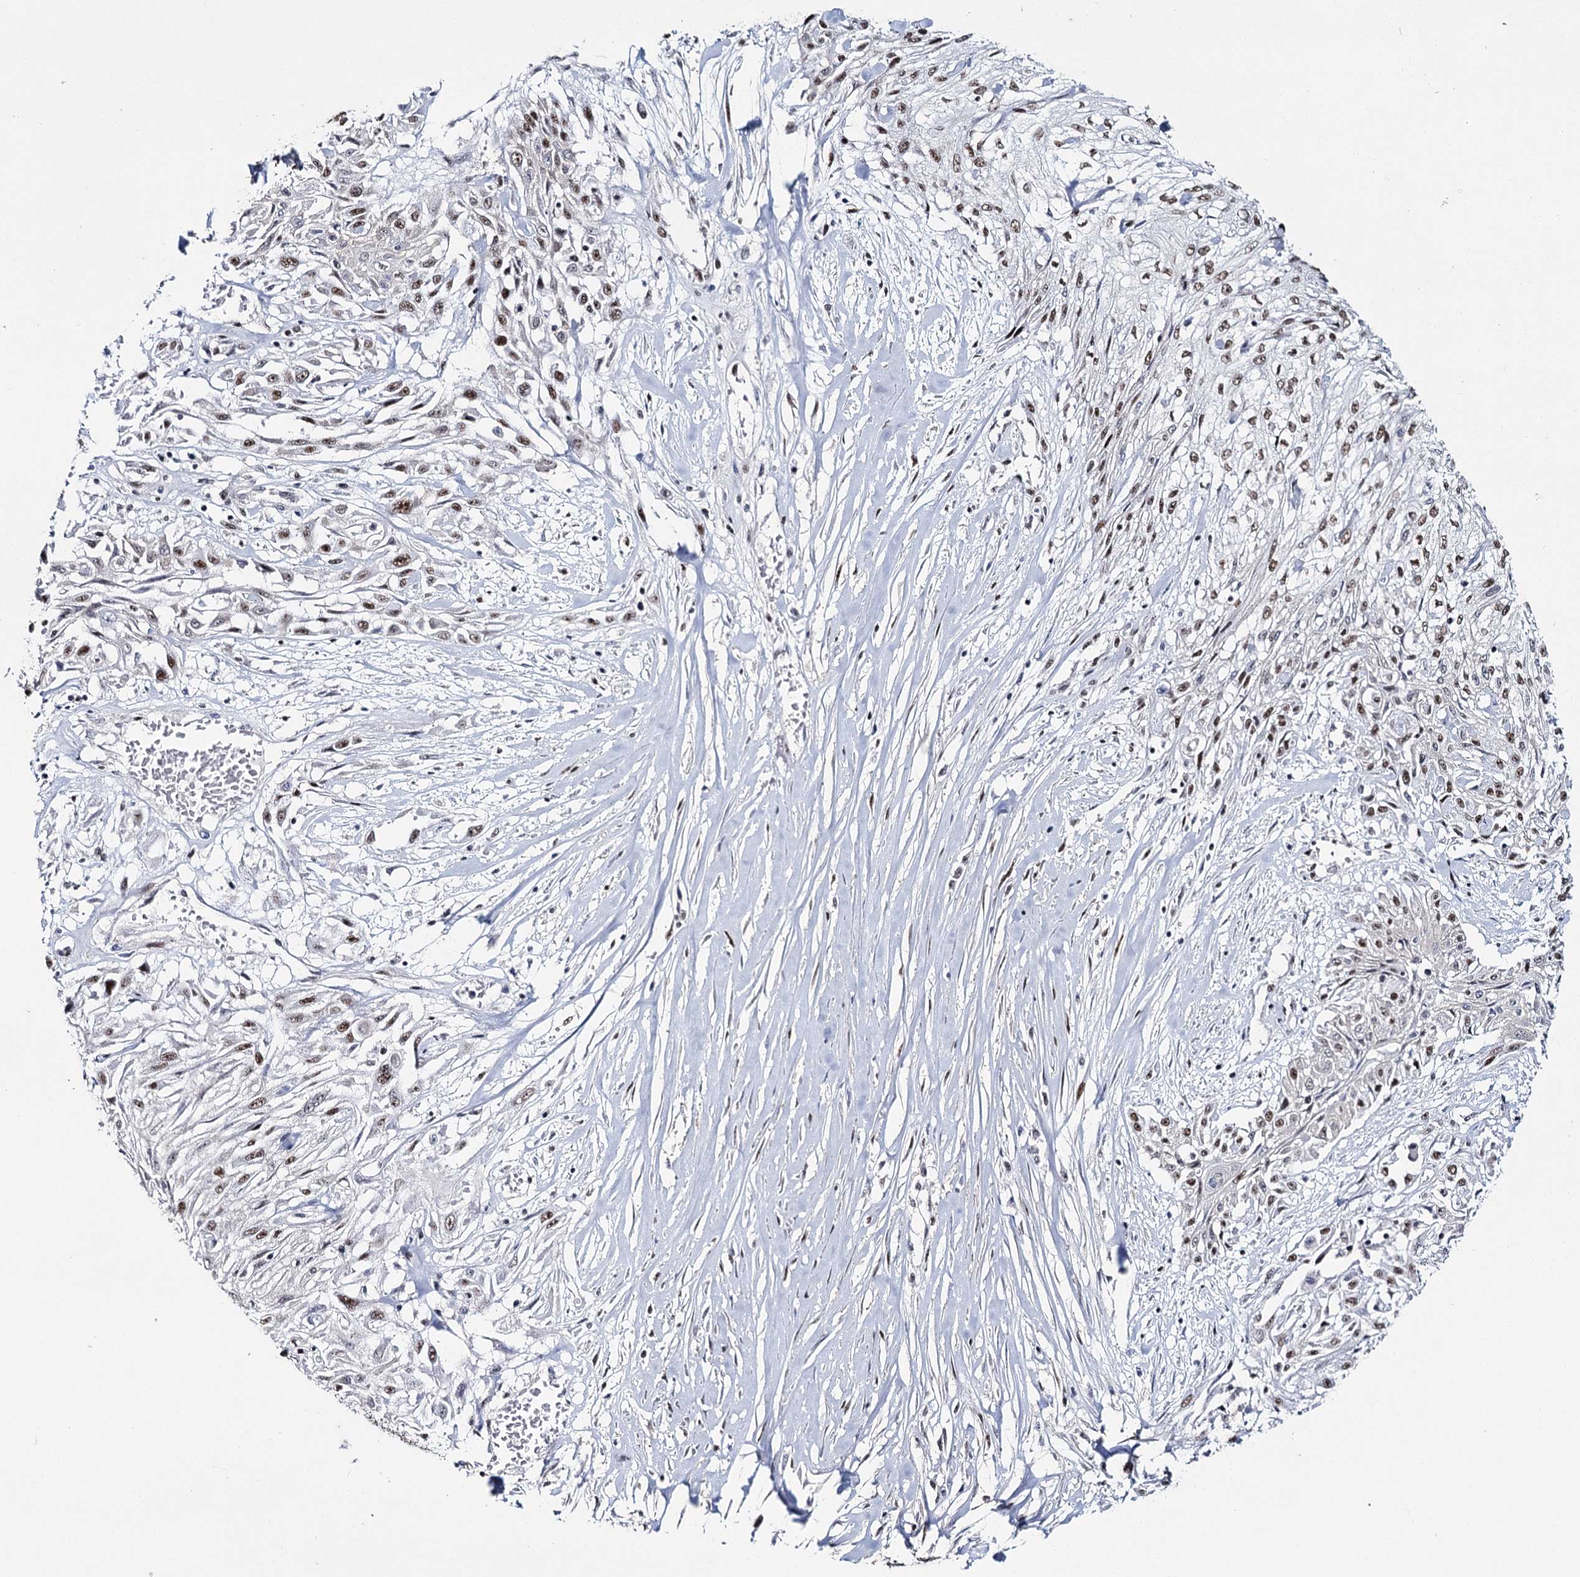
{"staining": {"intensity": "strong", "quantity": ">75%", "location": "nuclear"}, "tissue": "skin cancer", "cell_type": "Tumor cells", "image_type": "cancer", "snomed": [{"axis": "morphology", "description": "Squamous cell carcinoma, NOS"}, {"axis": "morphology", "description": "Squamous cell carcinoma, metastatic, NOS"}, {"axis": "topography", "description": "Skin"}, {"axis": "topography", "description": "Lymph node"}], "caption": "Skin cancer (metastatic squamous cell carcinoma) stained with DAB (3,3'-diaminobenzidine) immunohistochemistry reveals high levels of strong nuclear staining in approximately >75% of tumor cells.", "gene": "SCAF8", "patient": {"sex": "male", "age": 75}}